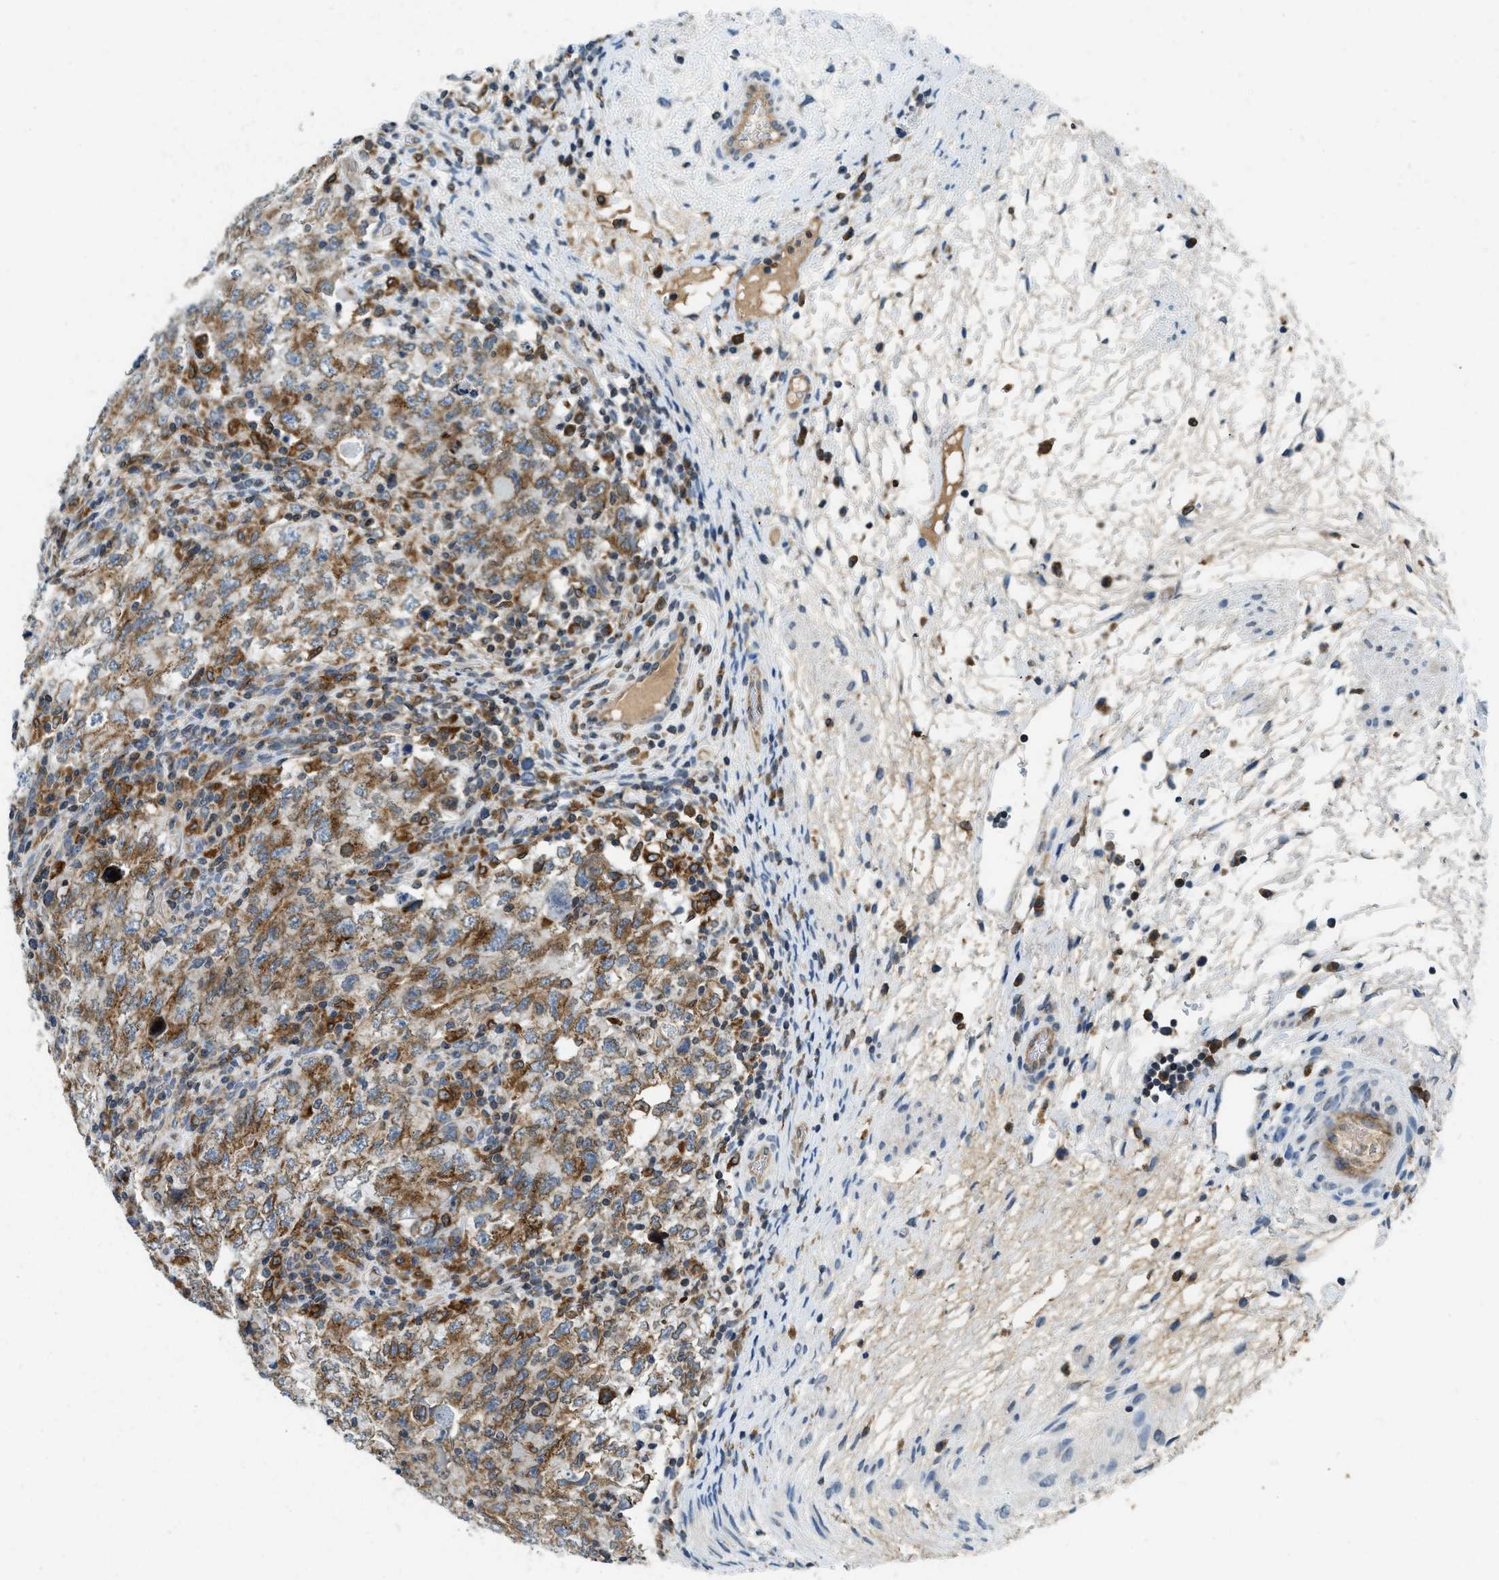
{"staining": {"intensity": "moderate", "quantity": ">75%", "location": "cytoplasmic/membranous"}, "tissue": "testis cancer", "cell_type": "Tumor cells", "image_type": "cancer", "snomed": [{"axis": "morphology", "description": "Carcinoma, Embryonal, NOS"}, {"axis": "topography", "description": "Testis"}], "caption": "This histopathology image displays immunohistochemistry staining of testis cancer, with medium moderate cytoplasmic/membranous staining in about >75% of tumor cells.", "gene": "BCAP31", "patient": {"sex": "male", "age": 26}}